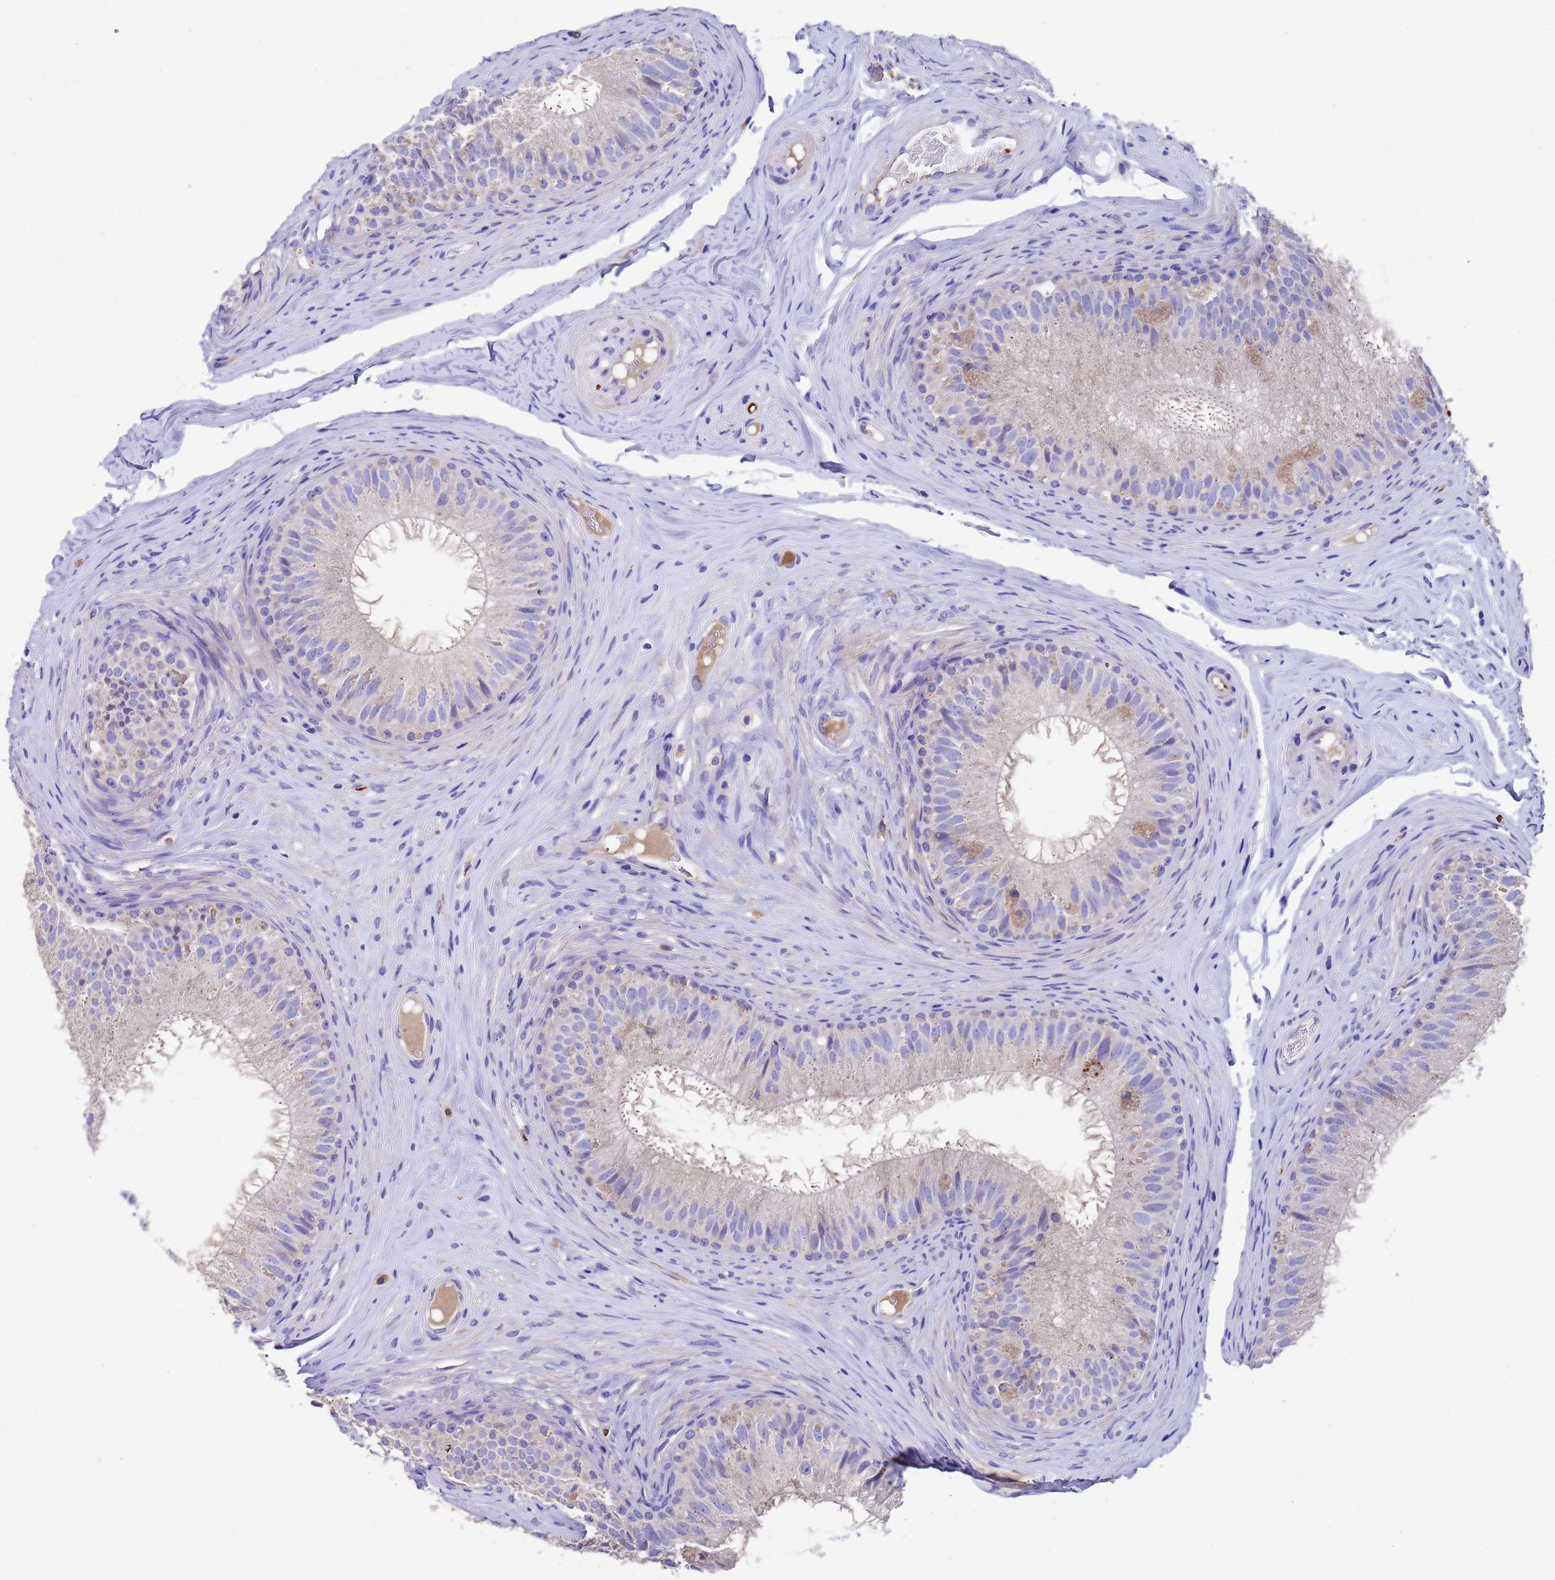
{"staining": {"intensity": "negative", "quantity": "none", "location": "none"}, "tissue": "epididymis", "cell_type": "Glandular cells", "image_type": "normal", "snomed": [{"axis": "morphology", "description": "Normal tissue, NOS"}, {"axis": "topography", "description": "Epididymis"}], "caption": "Protein analysis of normal epididymis demonstrates no significant expression in glandular cells.", "gene": "ELP6", "patient": {"sex": "male", "age": 34}}